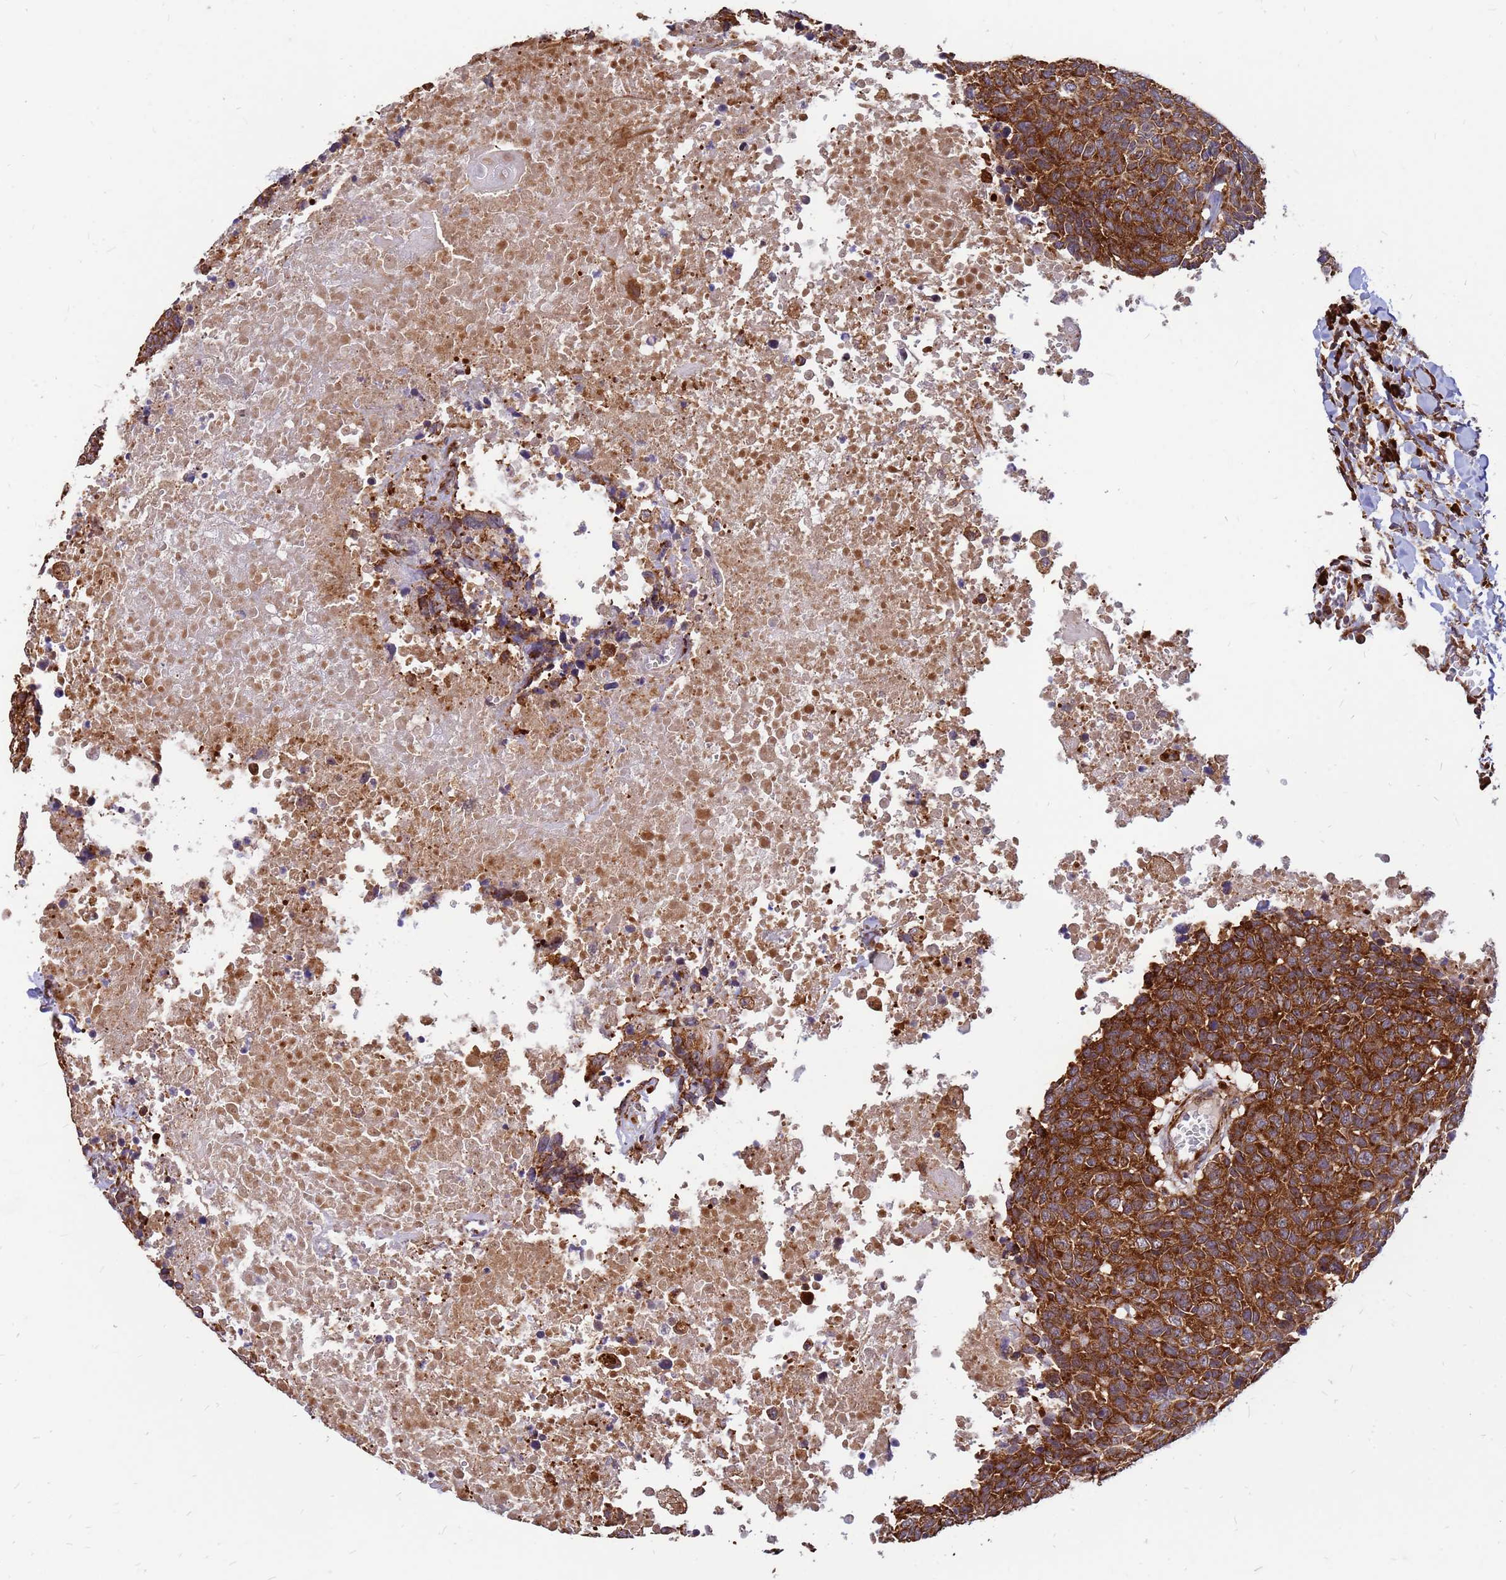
{"staining": {"intensity": "strong", "quantity": ">75%", "location": "cytoplasmic/membranous"}, "tissue": "head and neck cancer", "cell_type": "Tumor cells", "image_type": "cancer", "snomed": [{"axis": "morphology", "description": "Squamous cell carcinoma, NOS"}, {"axis": "topography", "description": "Head-Neck"}], "caption": "Immunohistochemistry photomicrograph of human head and neck squamous cell carcinoma stained for a protein (brown), which exhibits high levels of strong cytoplasmic/membranous expression in about >75% of tumor cells.", "gene": "RPL8", "patient": {"sex": "male", "age": 66}}